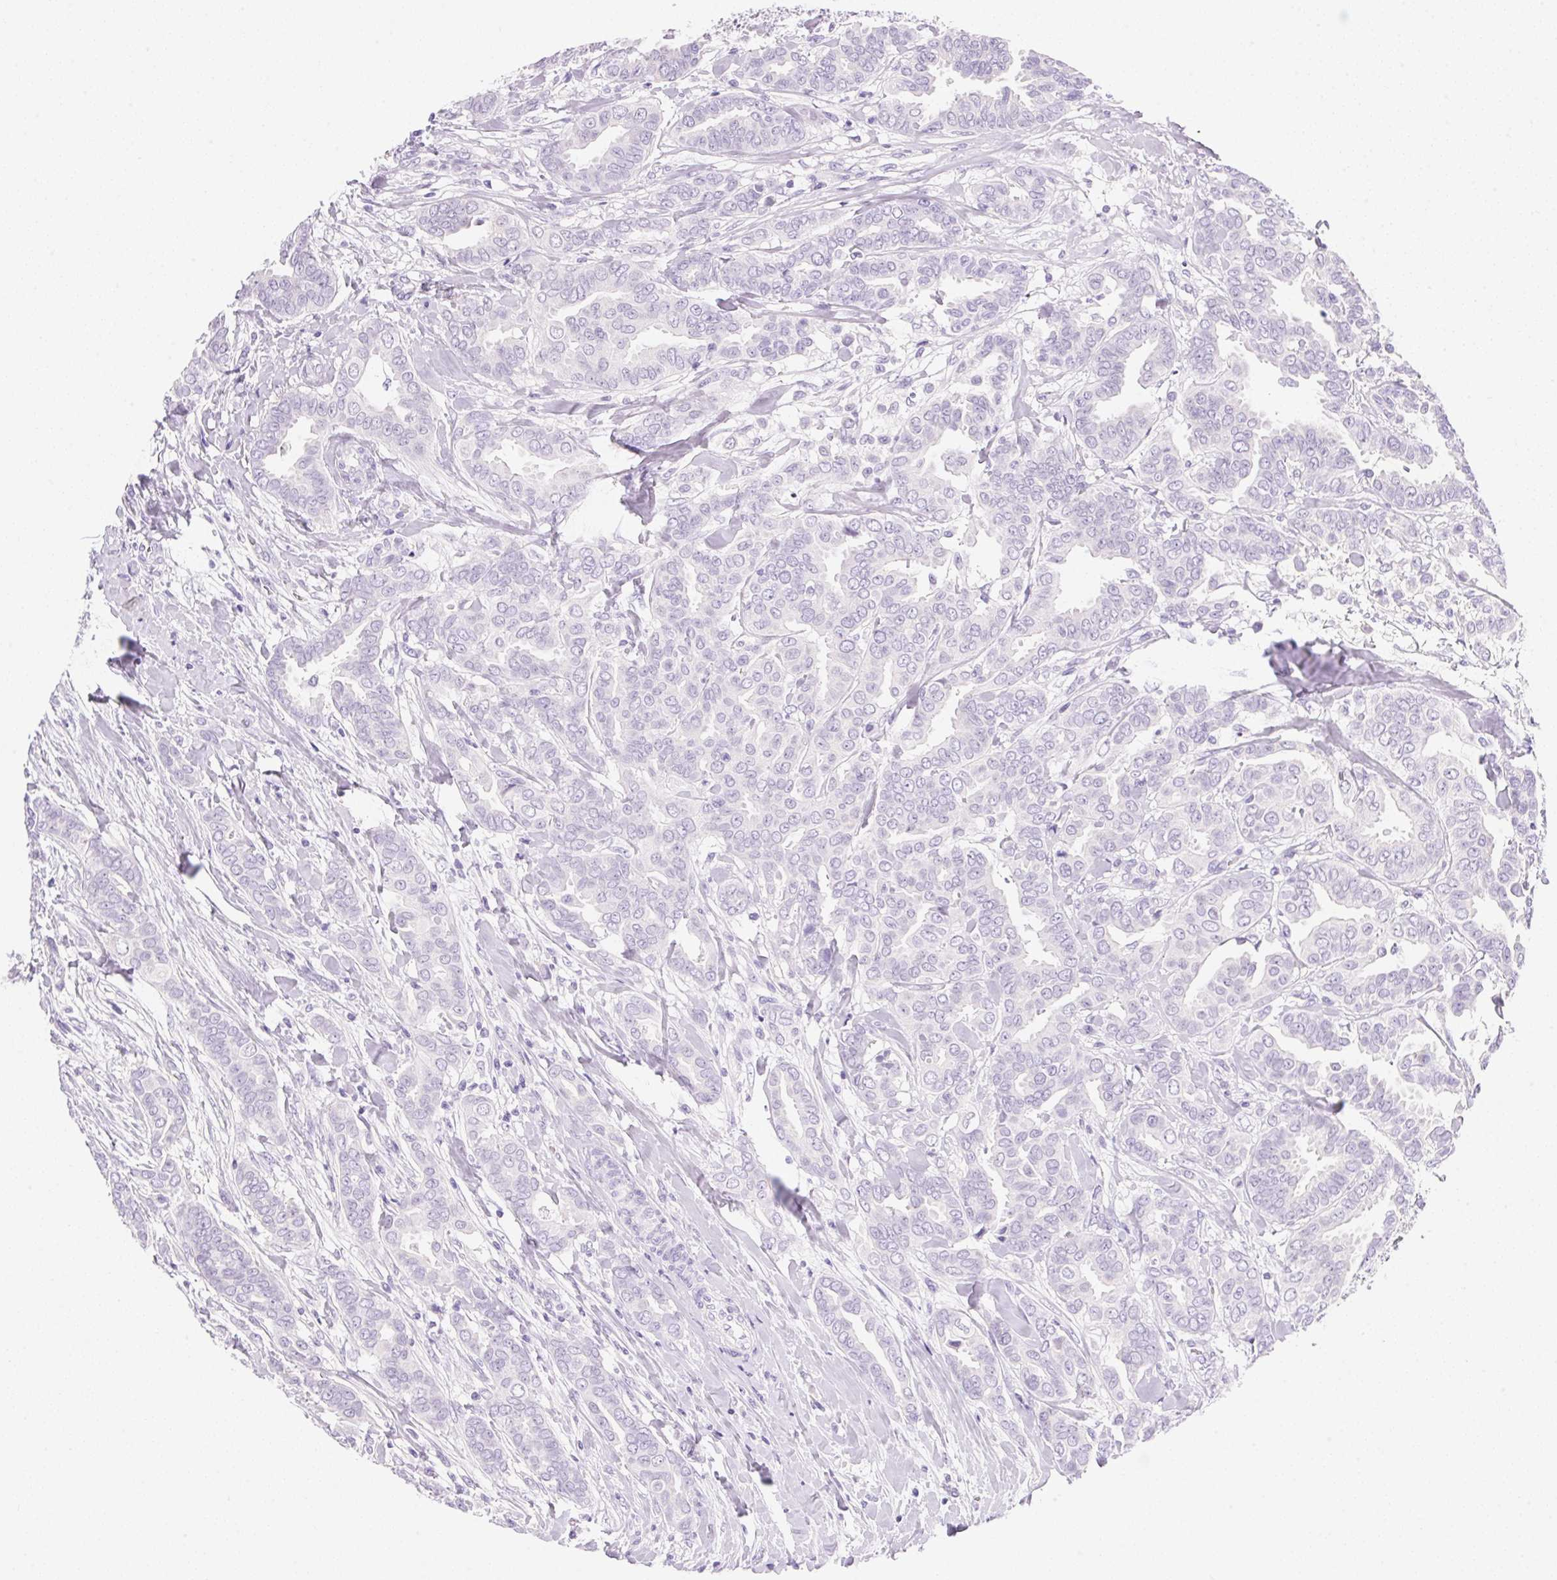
{"staining": {"intensity": "negative", "quantity": "none", "location": "none"}, "tissue": "breast cancer", "cell_type": "Tumor cells", "image_type": "cancer", "snomed": [{"axis": "morphology", "description": "Duct carcinoma"}, {"axis": "topography", "description": "Breast"}], "caption": "The histopathology image exhibits no significant expression in tumor cells of intraductal carcinoma (breast).", "gene": "DHCR24", "patient": {"sex": "female", "age": 45}}